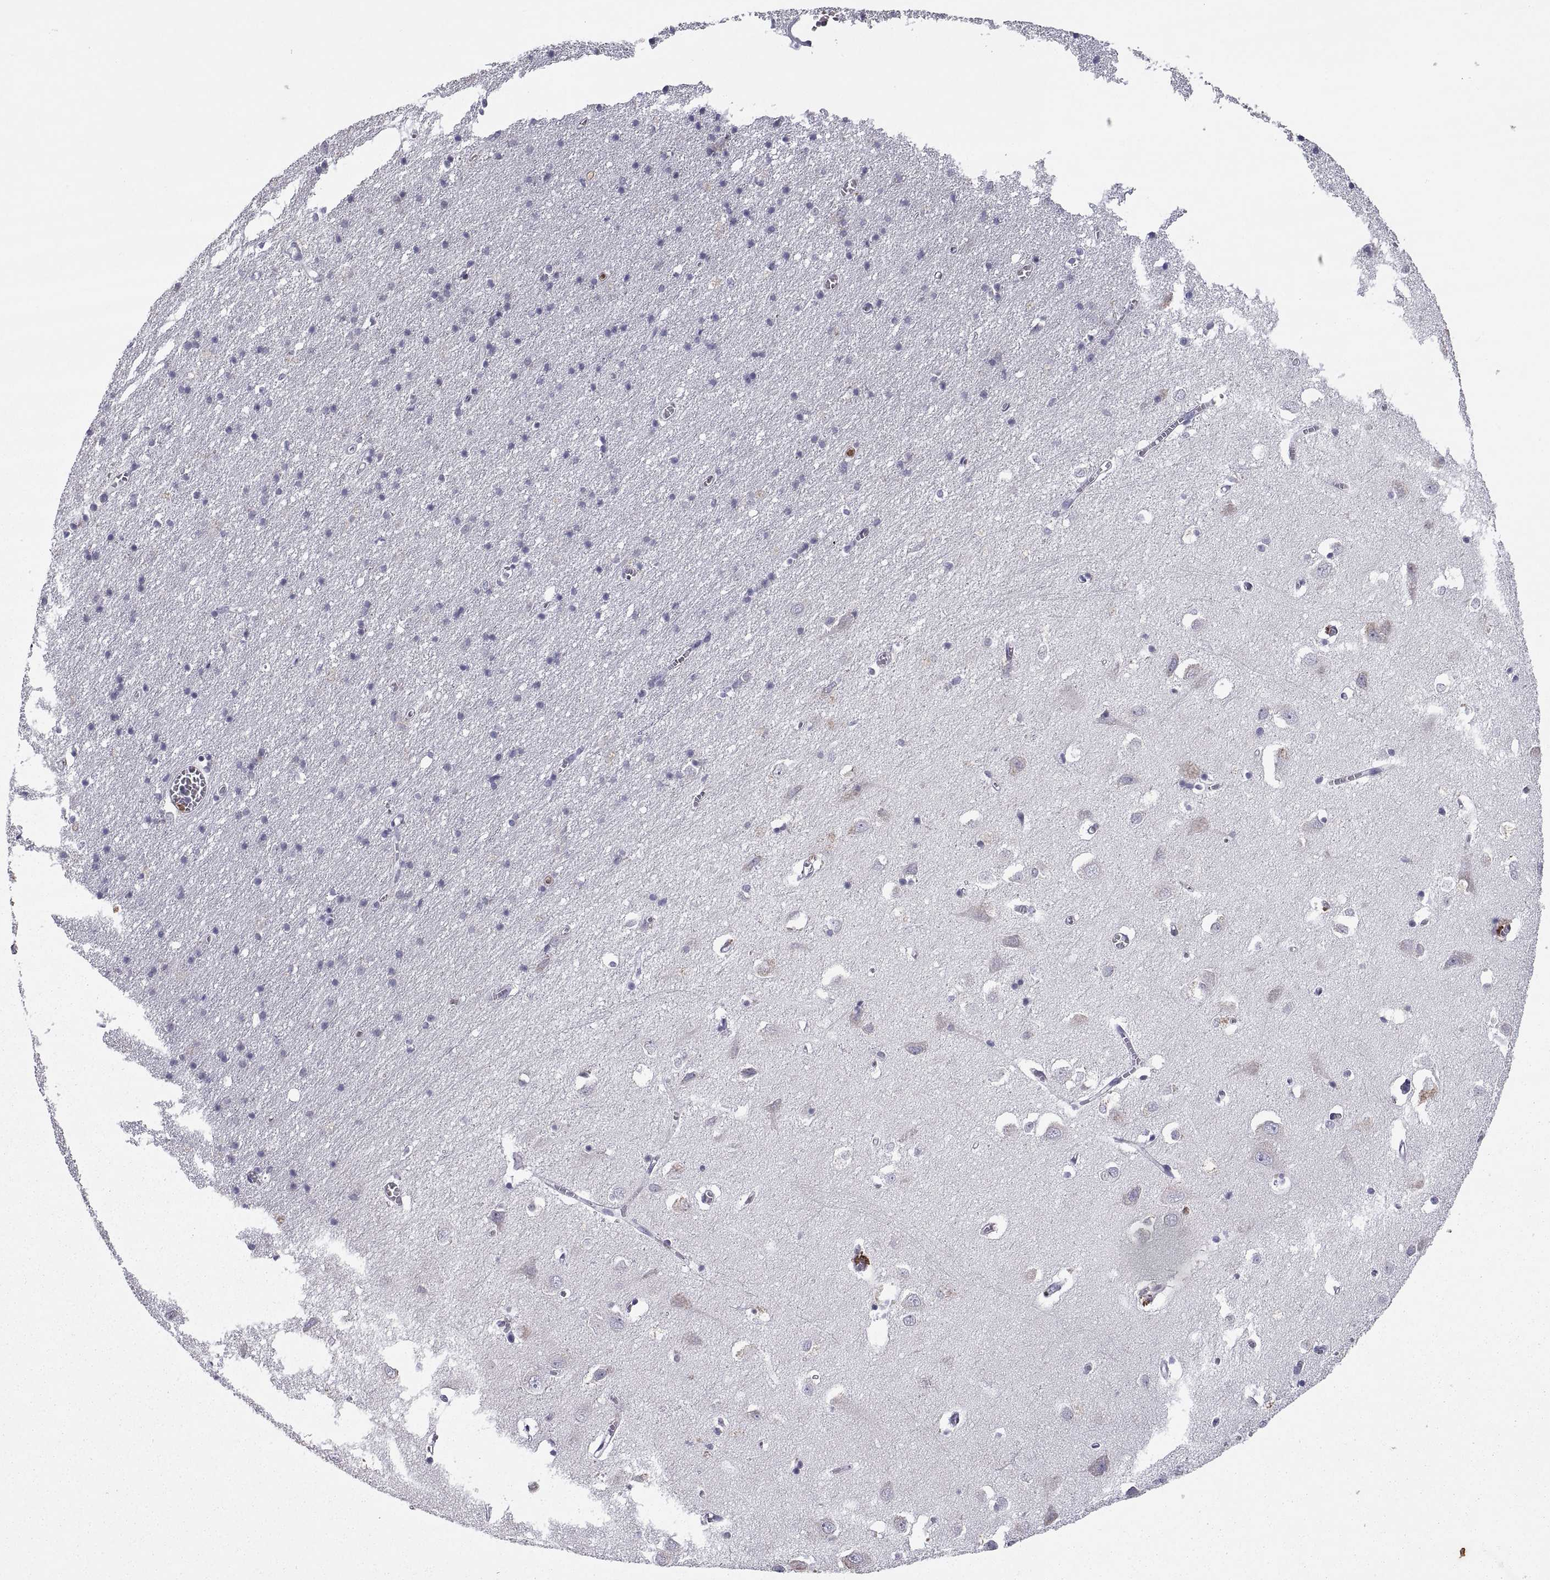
{"staining": {"intensity": "negative", "quantity": "none", "location": "none"}, "tissue": "cerebral cortex", "cell_type": "Endothelial cells", "image_type": "normal", "snomed": [{"axis": "morphology", "description": "Normal tissue, NOS"}, {"axis": "topography", "description": "Cerebral cortex"}], "caption": "This photomicrograph is of normal cerebral cortex stained with immunohistochemistry (IHC) to label a protein in brown with the nuclei are counter-stained blue. There is no positivity in endothelial cells.", "gene": "DOK3", "patient": {"sex": "male", "age": 70}}